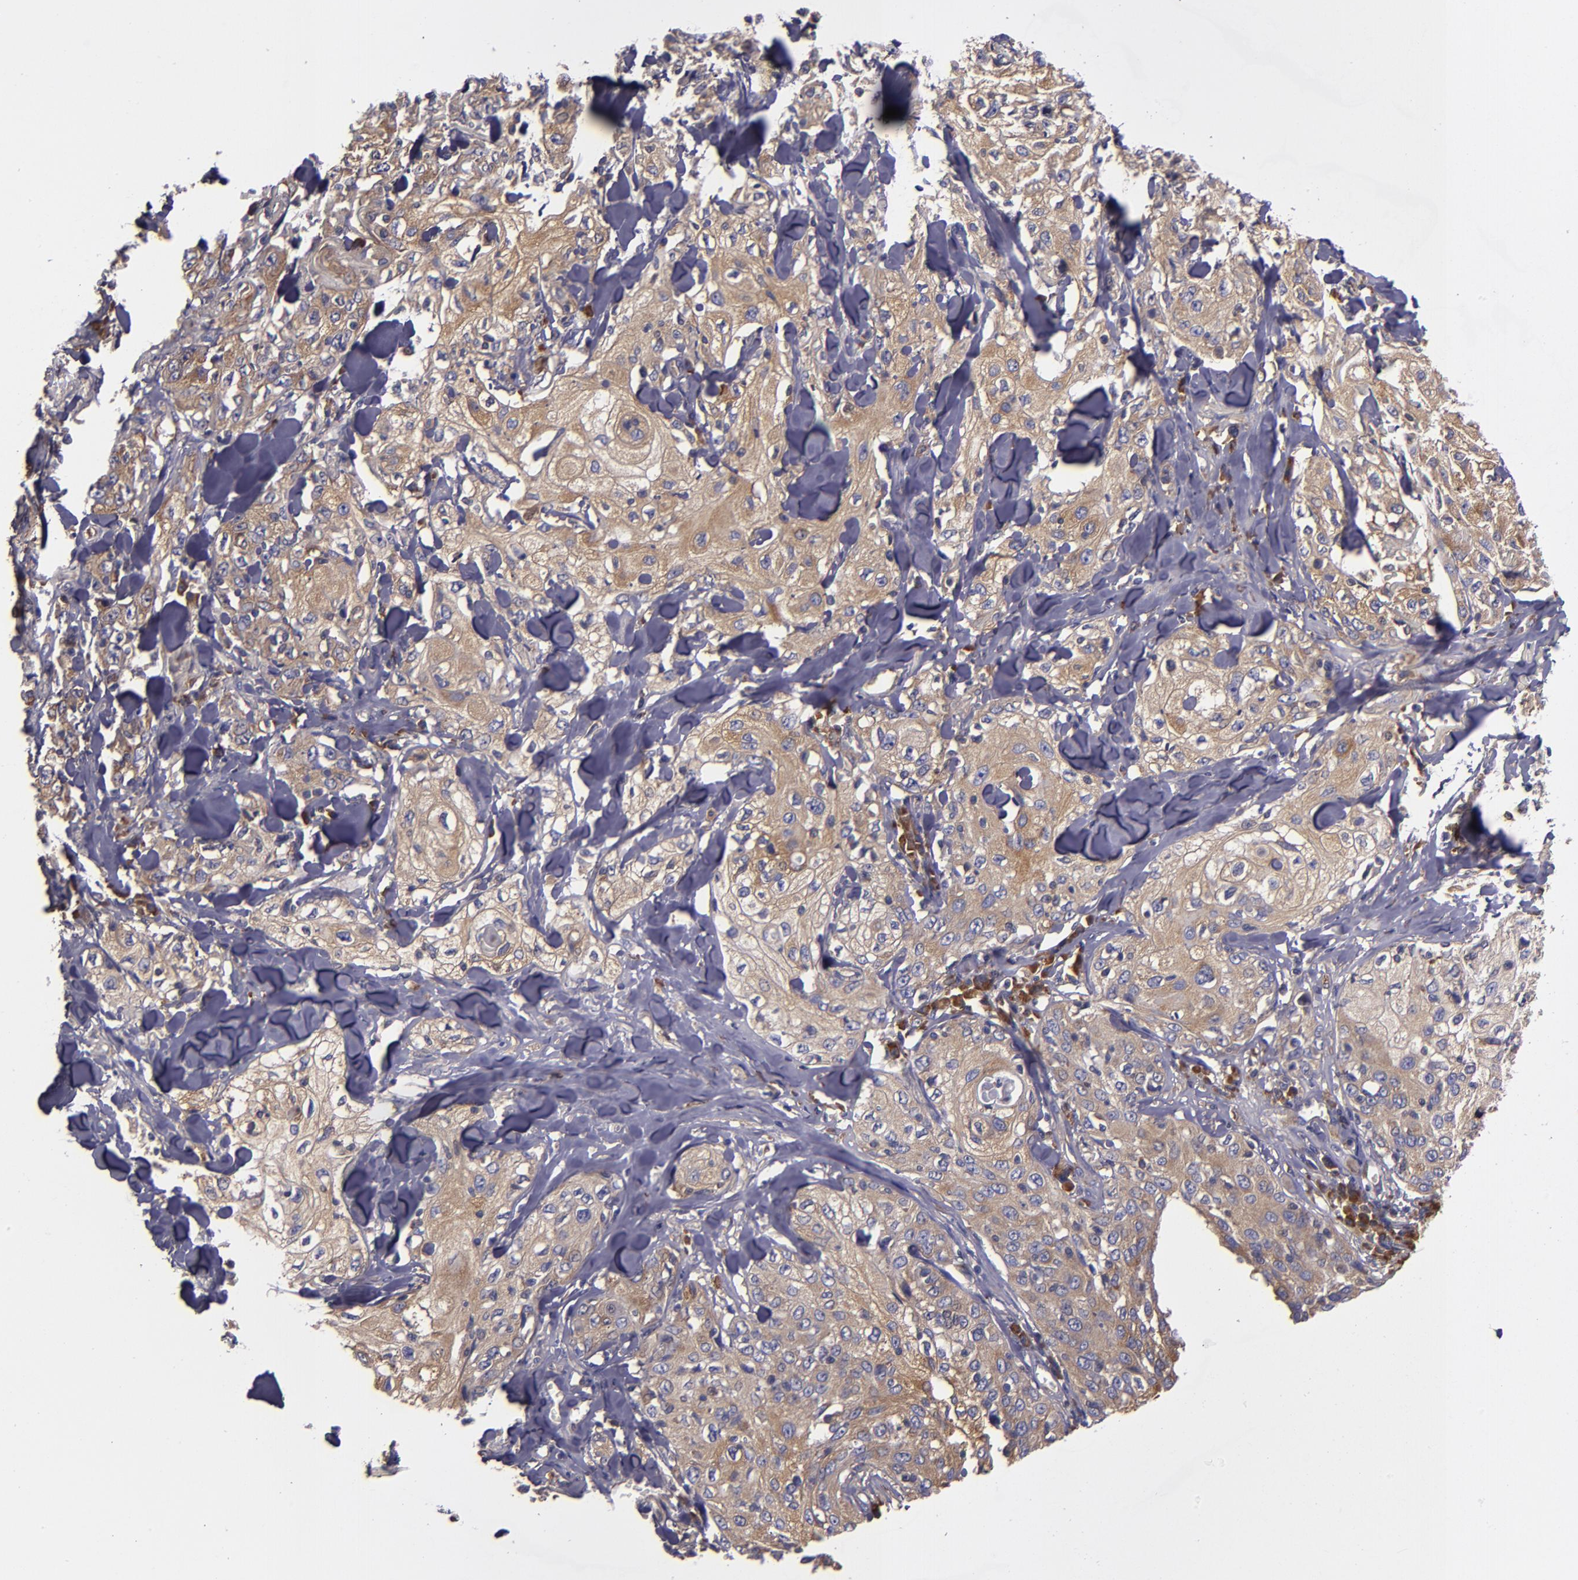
{"staining": {"intensity": "weak", "quantity": ">75%", "location": "cytoplasmic/membranous"}, "tissue": "skin cancer", "cell_type": "Tumor cells", "image_type": "cancer", "snomed": [{"axis": "morphology", "description": "Squamous cell carcinoma, NOS"}, {"axis": "topography", "description": "Skin"}], "caption": "High-magnification brightfield microscopy of skin squamous cell carcinoma stained with DAB (3,3'-diaminobenzidine) (brown) and counterstained with hematoxylin (blue). tumor cells exhibit weak cytoplasmic/membranous expression is seen in approximately>75% of cells.", "gene": "CARS1", "patient": {"sex": "male", "age": 65}}